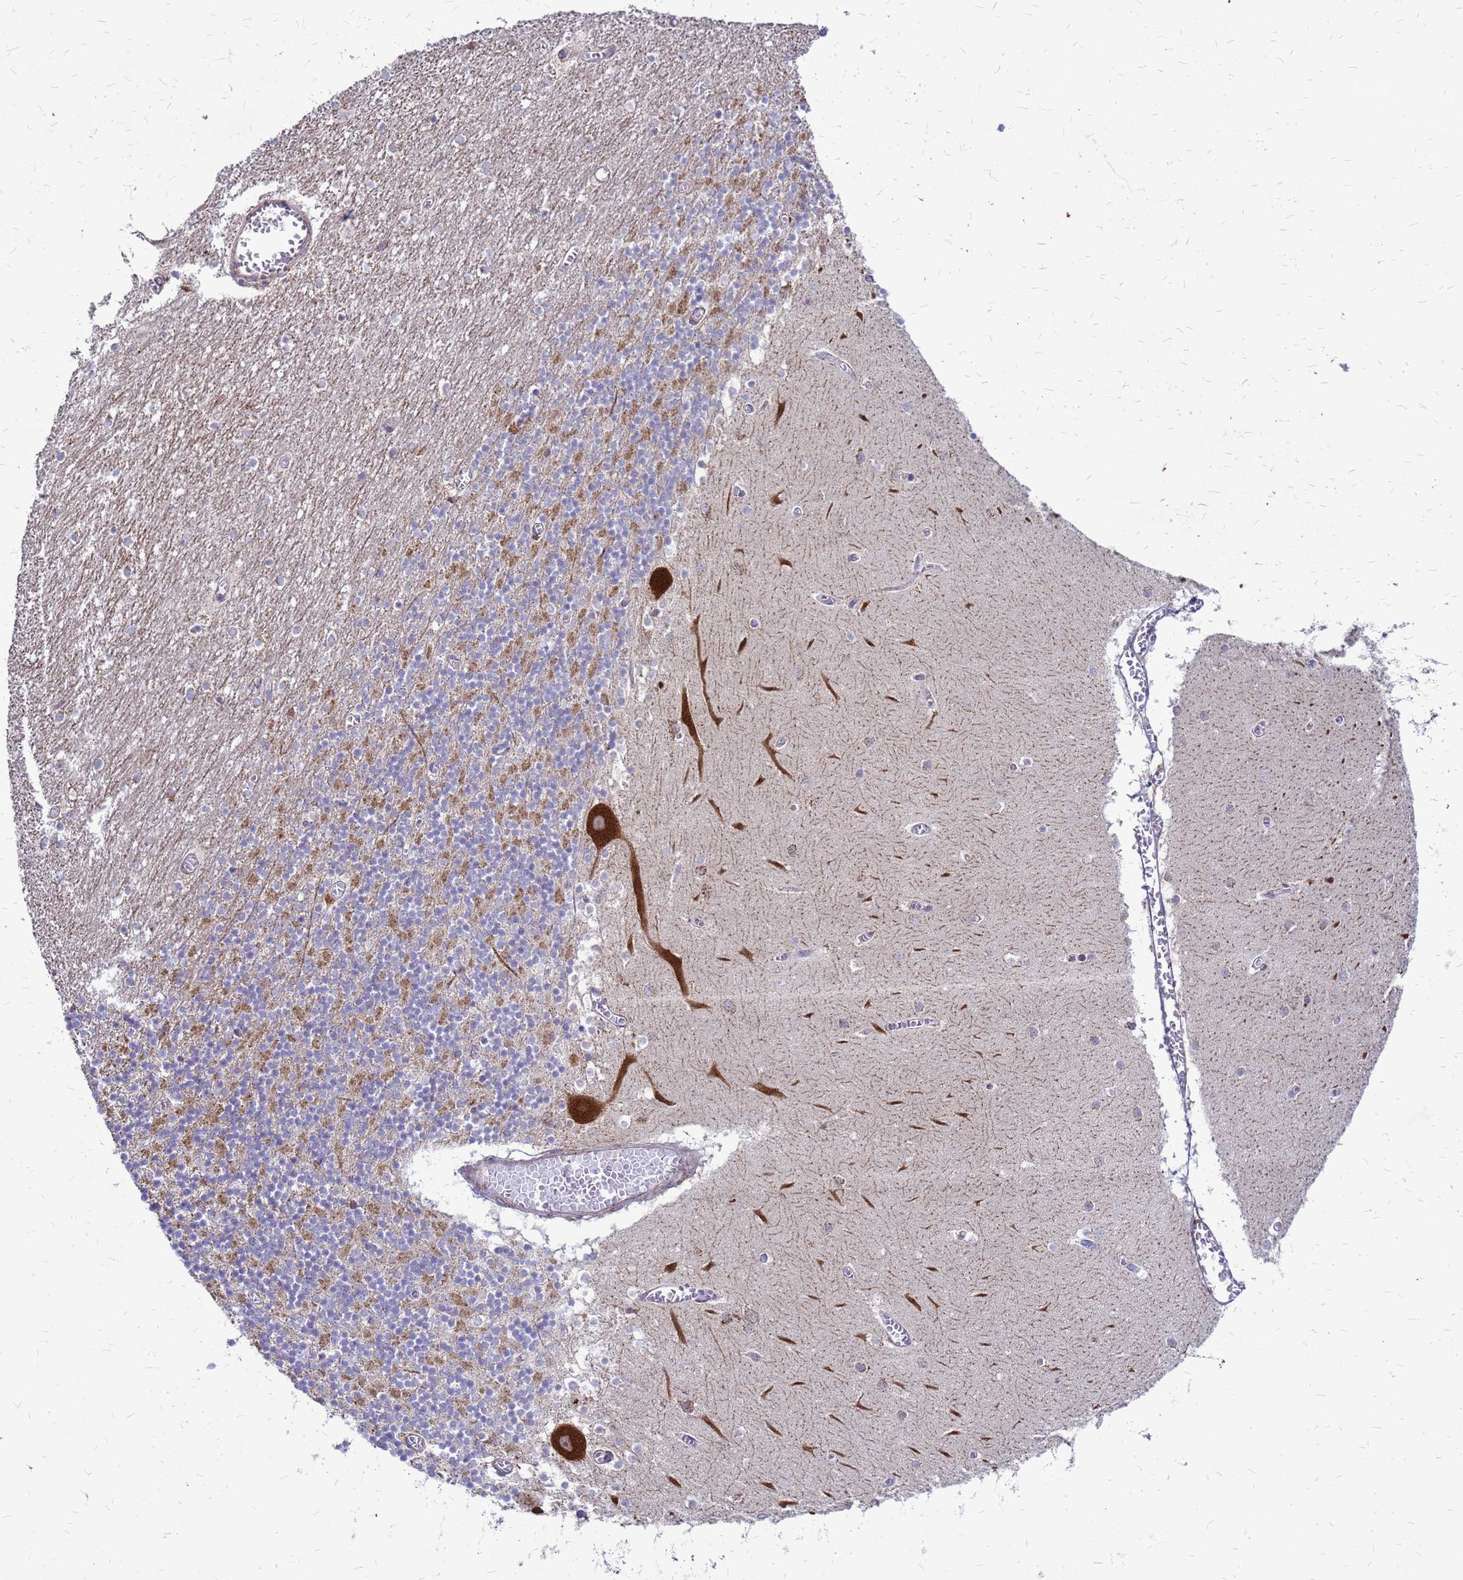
{"staining": {"intensity": "strong", "quantity": "25%-75%", "location": "cytoplasmic/membranous"}, "tissue": "cerebellum", "cell_type": "Cells in granular layer", "image_type": "normal", "snomed": [{"axis": "morphology", "description": "Normal tissue, NOS"}, {"axis": "topography", "description": "Cerebellum"}], "caption": "Cerebellum stained with DAB IHC shows high levels of strong cytoplasmic/membranous expression in approximately 25%-75% of cells in granular layer.", "gene": "FSTL4", "patient": {"sex": "female", "age": 28}}